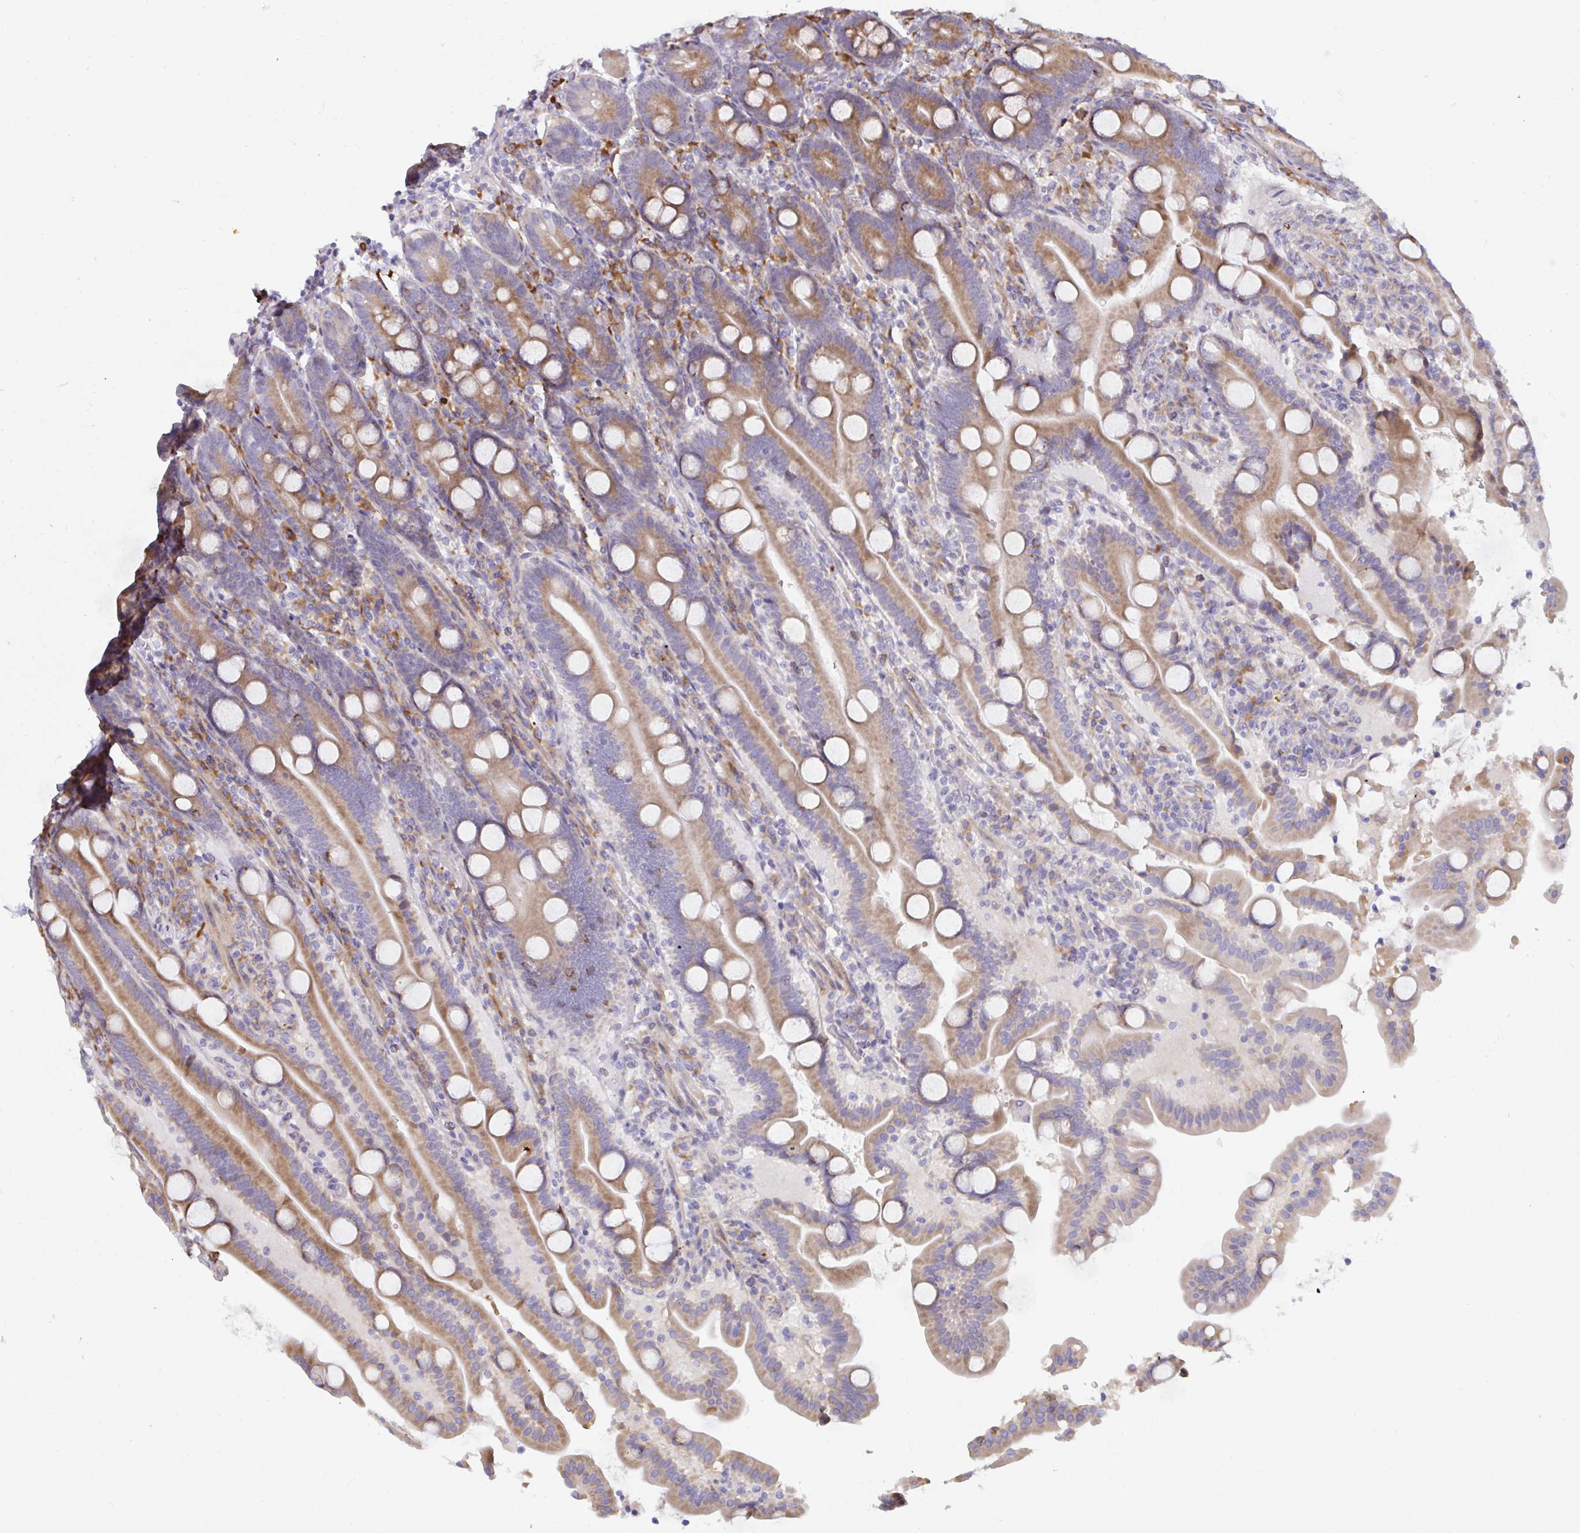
{"staining": {"intensity": "moderate", "quantity": "25%-75%", "location": "cytoplasmic/membranous"}, "tissue": "duodenum", "cell_type": "Glandular cells", "image_type": "normal", "snomed": [{"axis": "morphology", "description": "Normal tissue, NOS"}, {"axis": "topography", "description": "Duodenum"}], "caption": "Immunohistochemical staining of unremarkable human duodenum reveals medium levels of moderate cytoplasmic/membranous positivity in approximately 25%-75% of glandular cells. (DAB IHC, brown staining for protein, blue staining for nuclei).", "gene": "MYMK", "patient": {"sex": "male", "age": 55}}